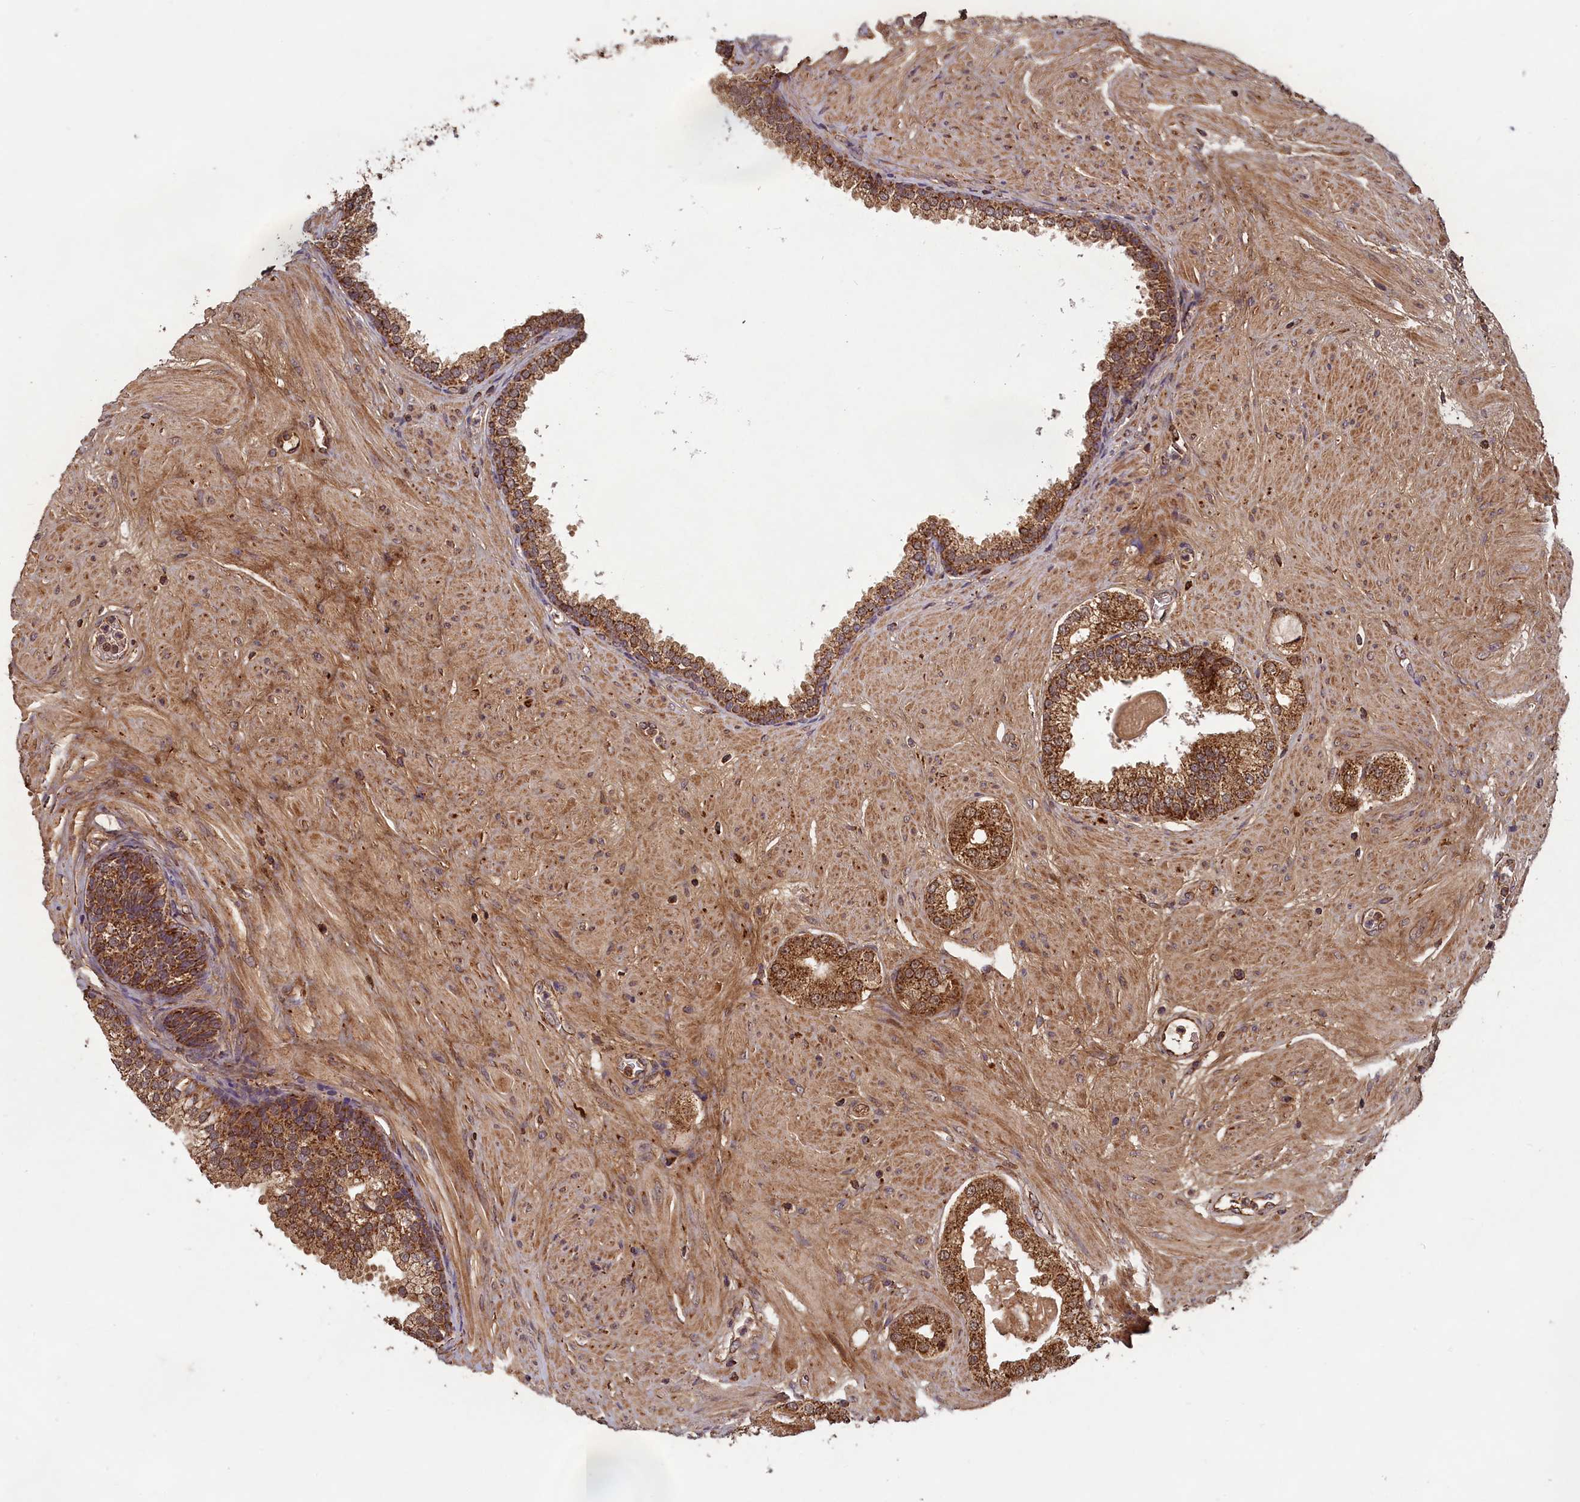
{"staining": {"intensity": "strong", "quantity": ">75%", "location": "cytoplasmic/membranous"}, "tissue": "prostate cancer", "cell_type": "Tumor cells", "image_type": "cancer", "snomed": [{"axis": "morphology", "description": "Adenocarcinoma, High grade"}, {"axis": "topography", "description": "Prostate"}], "caption": "Immunohistochemical staining of prostate cancer demonstrates high levels of strong cytoplasmic/membranous expression in about >75% of tumor cells.", "gene": "CCDC15", "patient": {"sex": "male", "age": 65}}